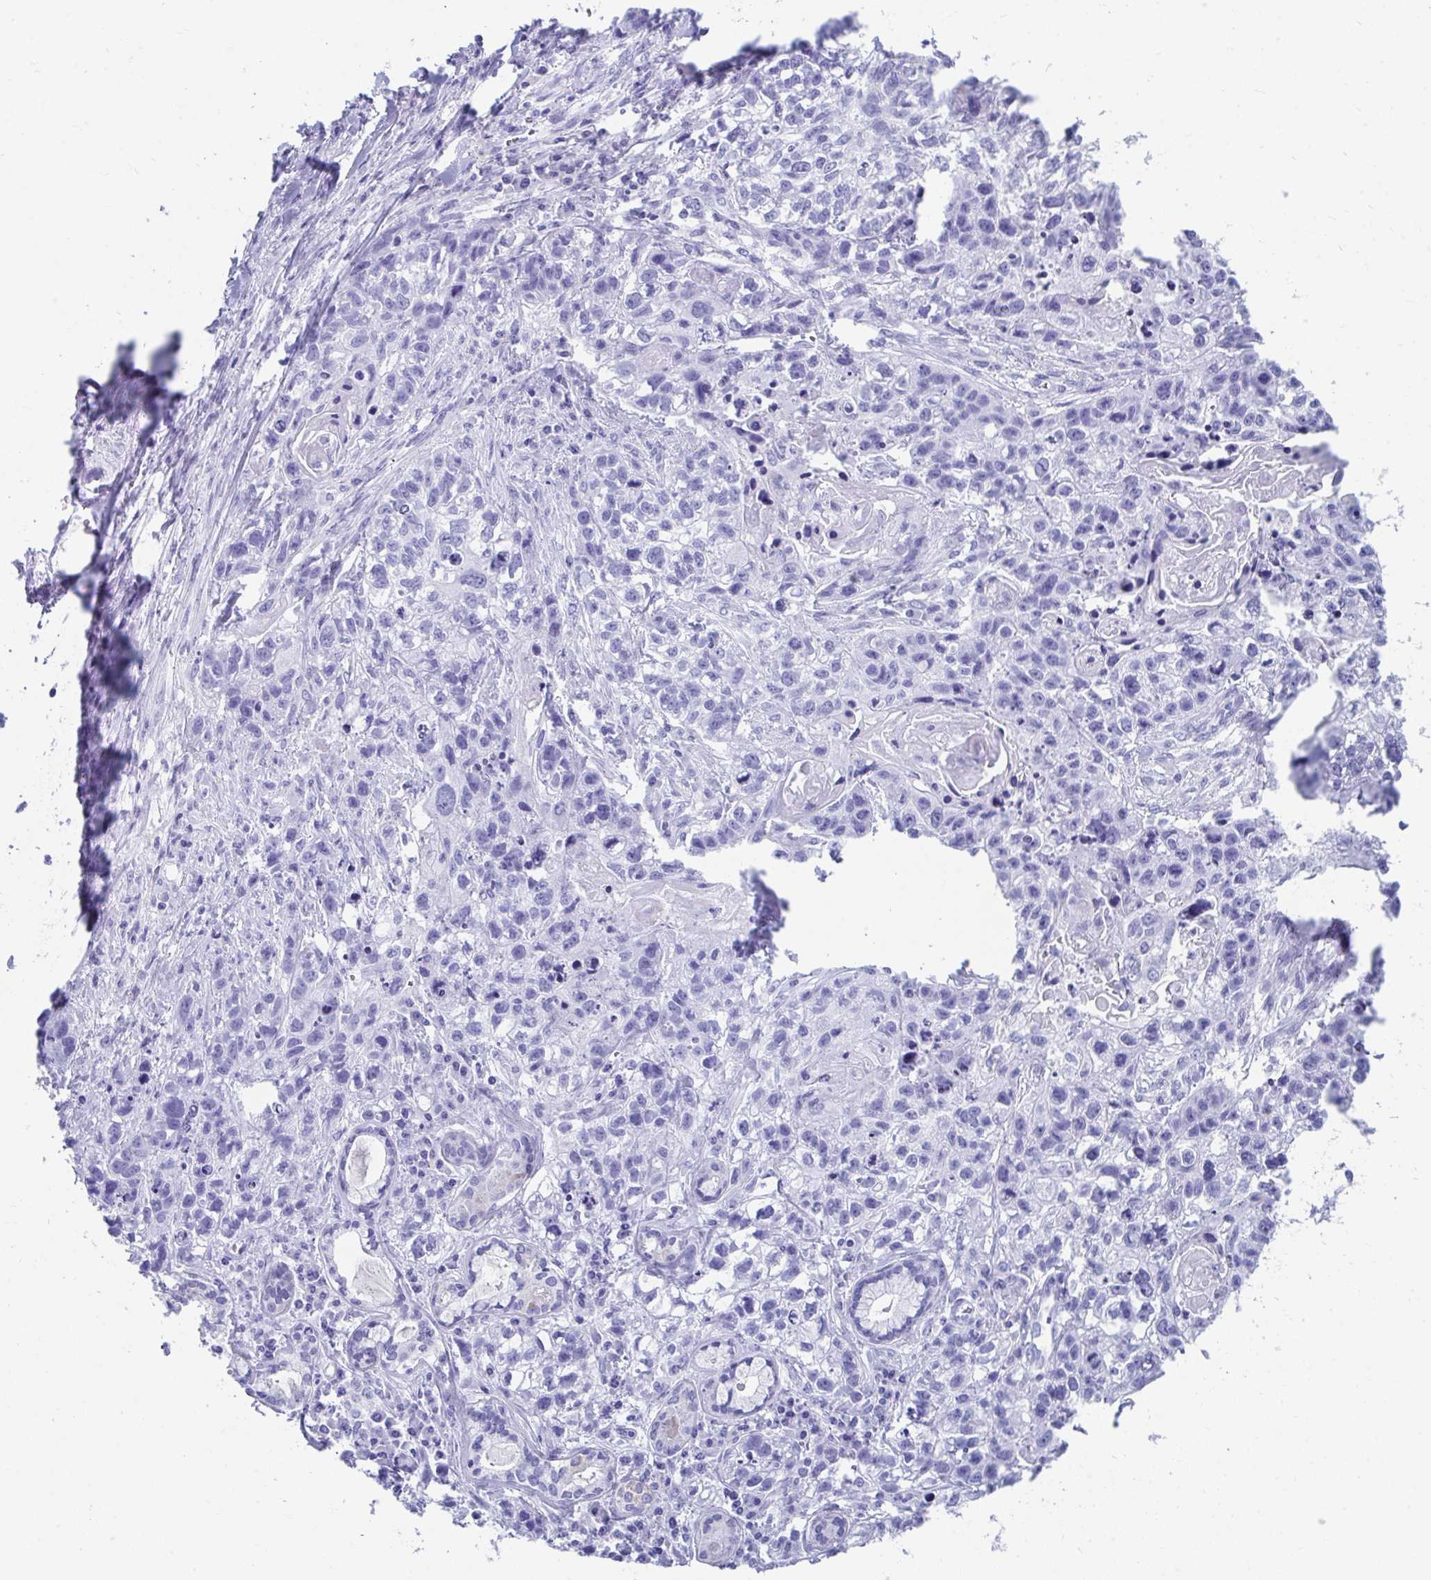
{"staining": {"intensity": "negative", "quantity": "none", "location": "none"}, "tissue": "lung cancer", "cell_type": "Tumor cells", "image_type": "cancer", "snomed": [{"axis": "morphology", "description": "Squamous cell carcinoma, NOS"}, {"axis": "topography", "description": "Lung"}], "caption": "A histopathology image of lung cancer (squamous cell carcinoma) stained for a protein exhibits no brown staining in tumor cells.", "gene": "HGD", "patient": {"sex": "male", "age": 74}}